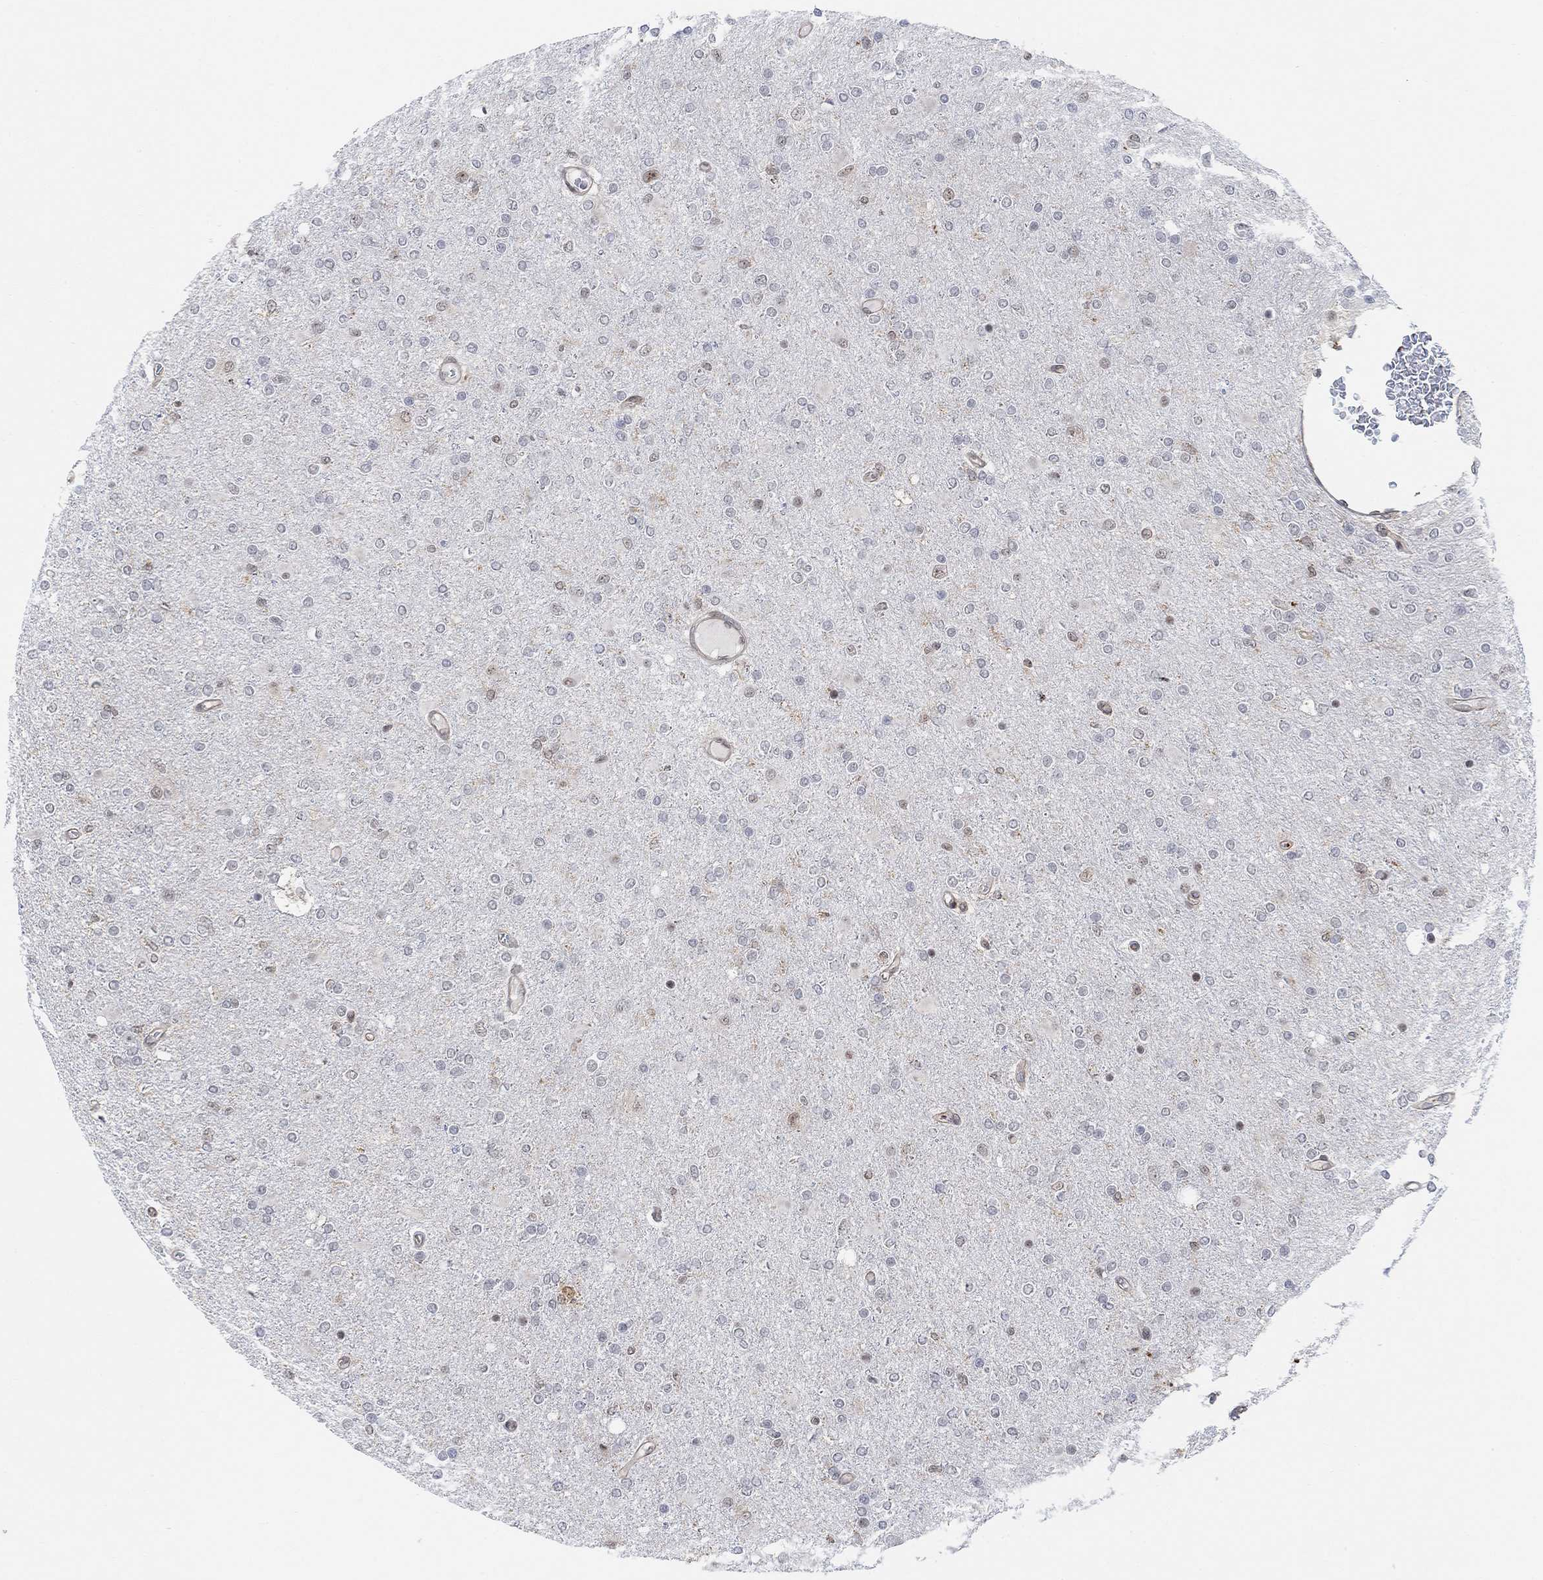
{"staining": {"intensity": "negative", "quantity": "none", "location": "none"}, "tissue": "glioma", "cell_type": "Tumor cells", "image_type": "cancer", "snomed": [{"axis": "morphology", "description": "Glioma, malignant, High grade"}, {"axis": "topography", "description": "Cerebral cortex"}], "caption": "Tumor cells show no significant protein staining in glioma. (Stains: DAB (3,3'-diaminobenzidine) IHC with hematoxylin counter stain, Microscopy: brightfield microscopy at high magnification).", "gene": "PWWP2B", "patient": {"sex": "male", "age": 70}}